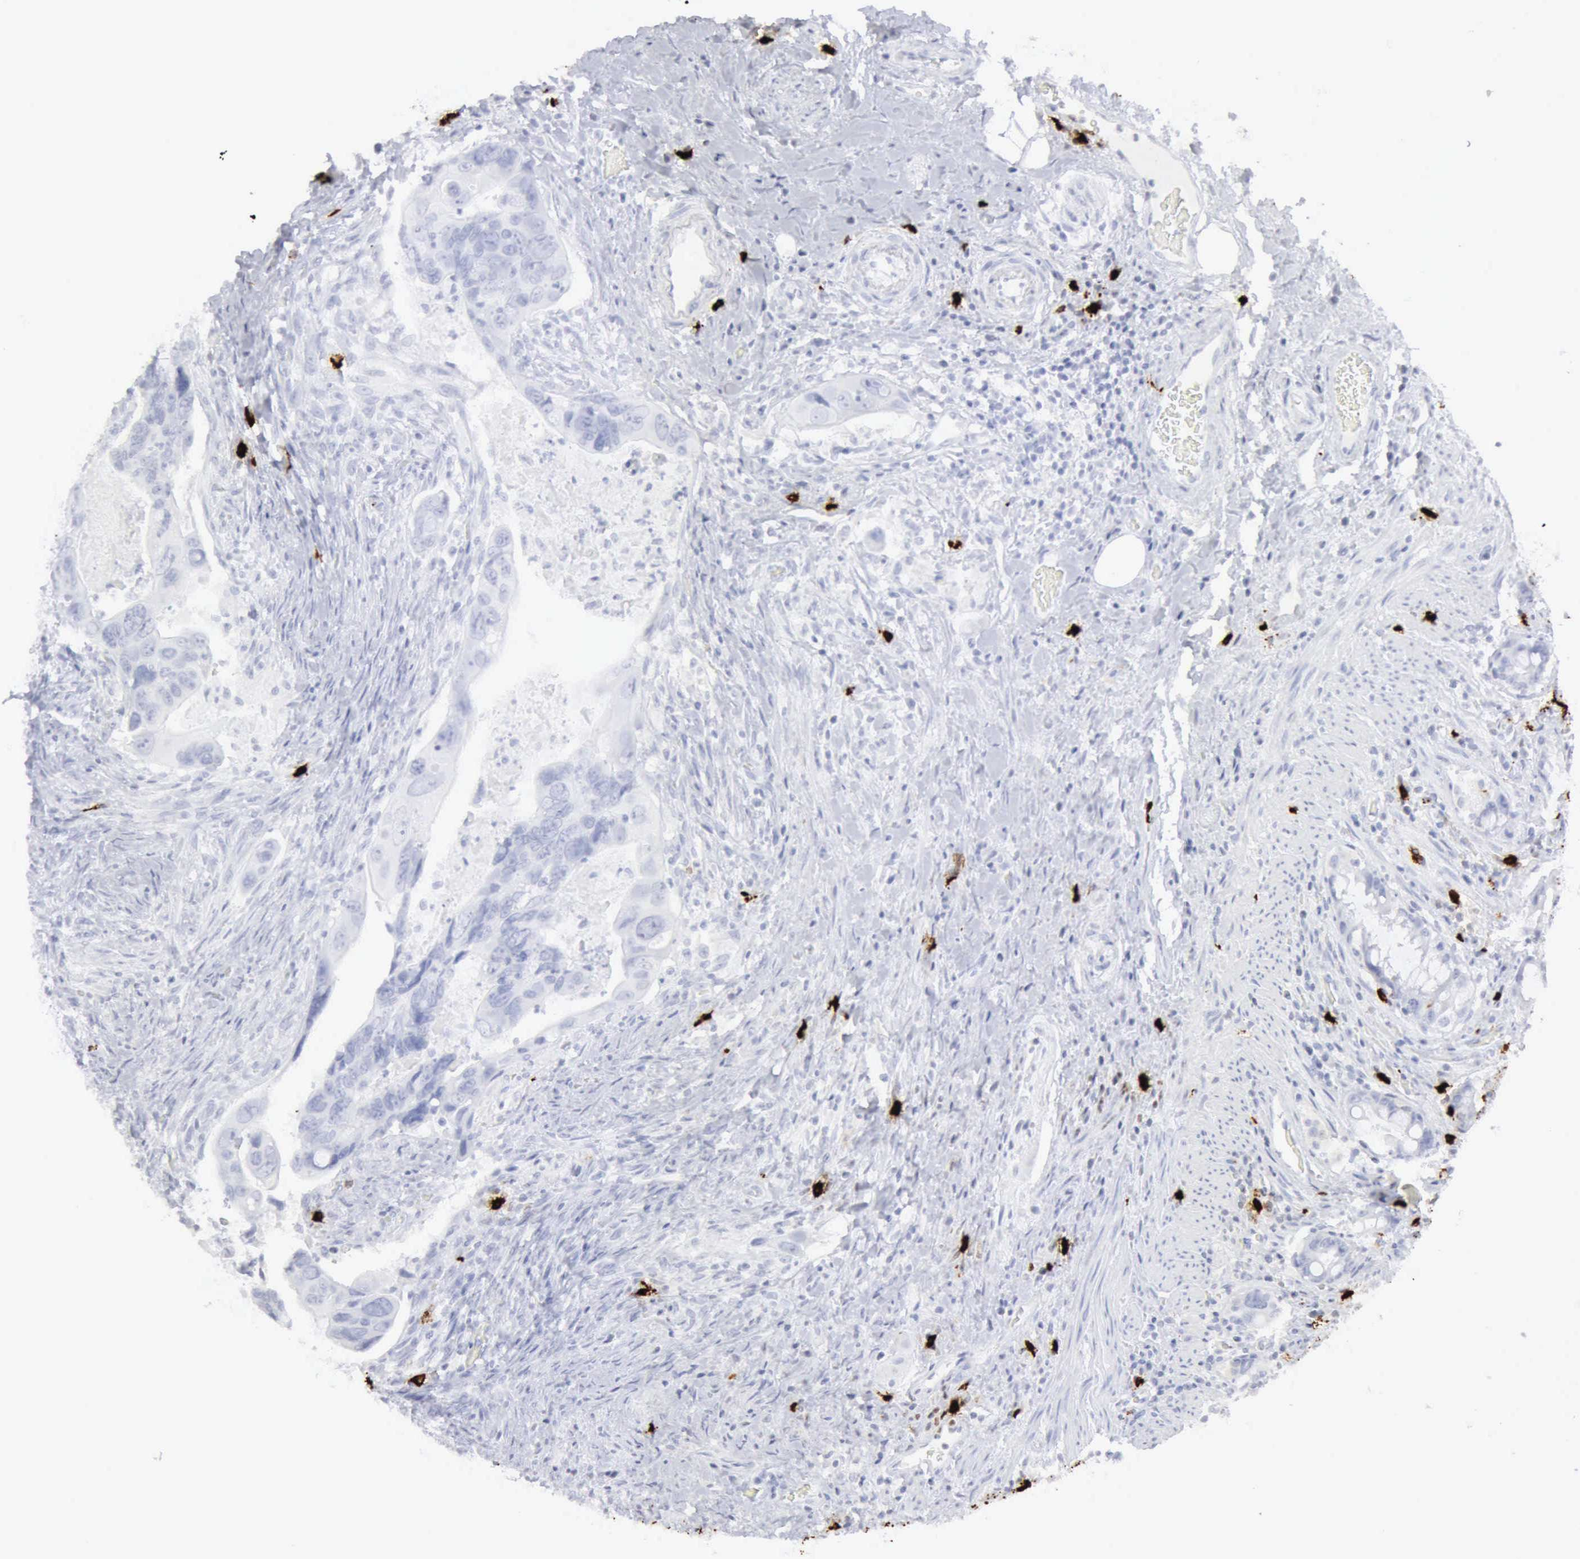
{"staining": {"intensity": "negative", "quantity": "none", "location": "none"}, "tissue": "colorectal cancer", "cell_type": "Tumor cells", "image_type": "cancer", "snomed": [{"axis": "morphology", "description": "Adenocarcinoma, NOS"}, {"axis": "topography", "description": "Rectum"}], "caption": "Micrograph shows no protein staining in tumor cells of colorectal cancer (adenocarcinoma) tissue. Nuclei are stained in blue.", "gene": "CMA1", "patient": {"sex": "male", "age": 53}}